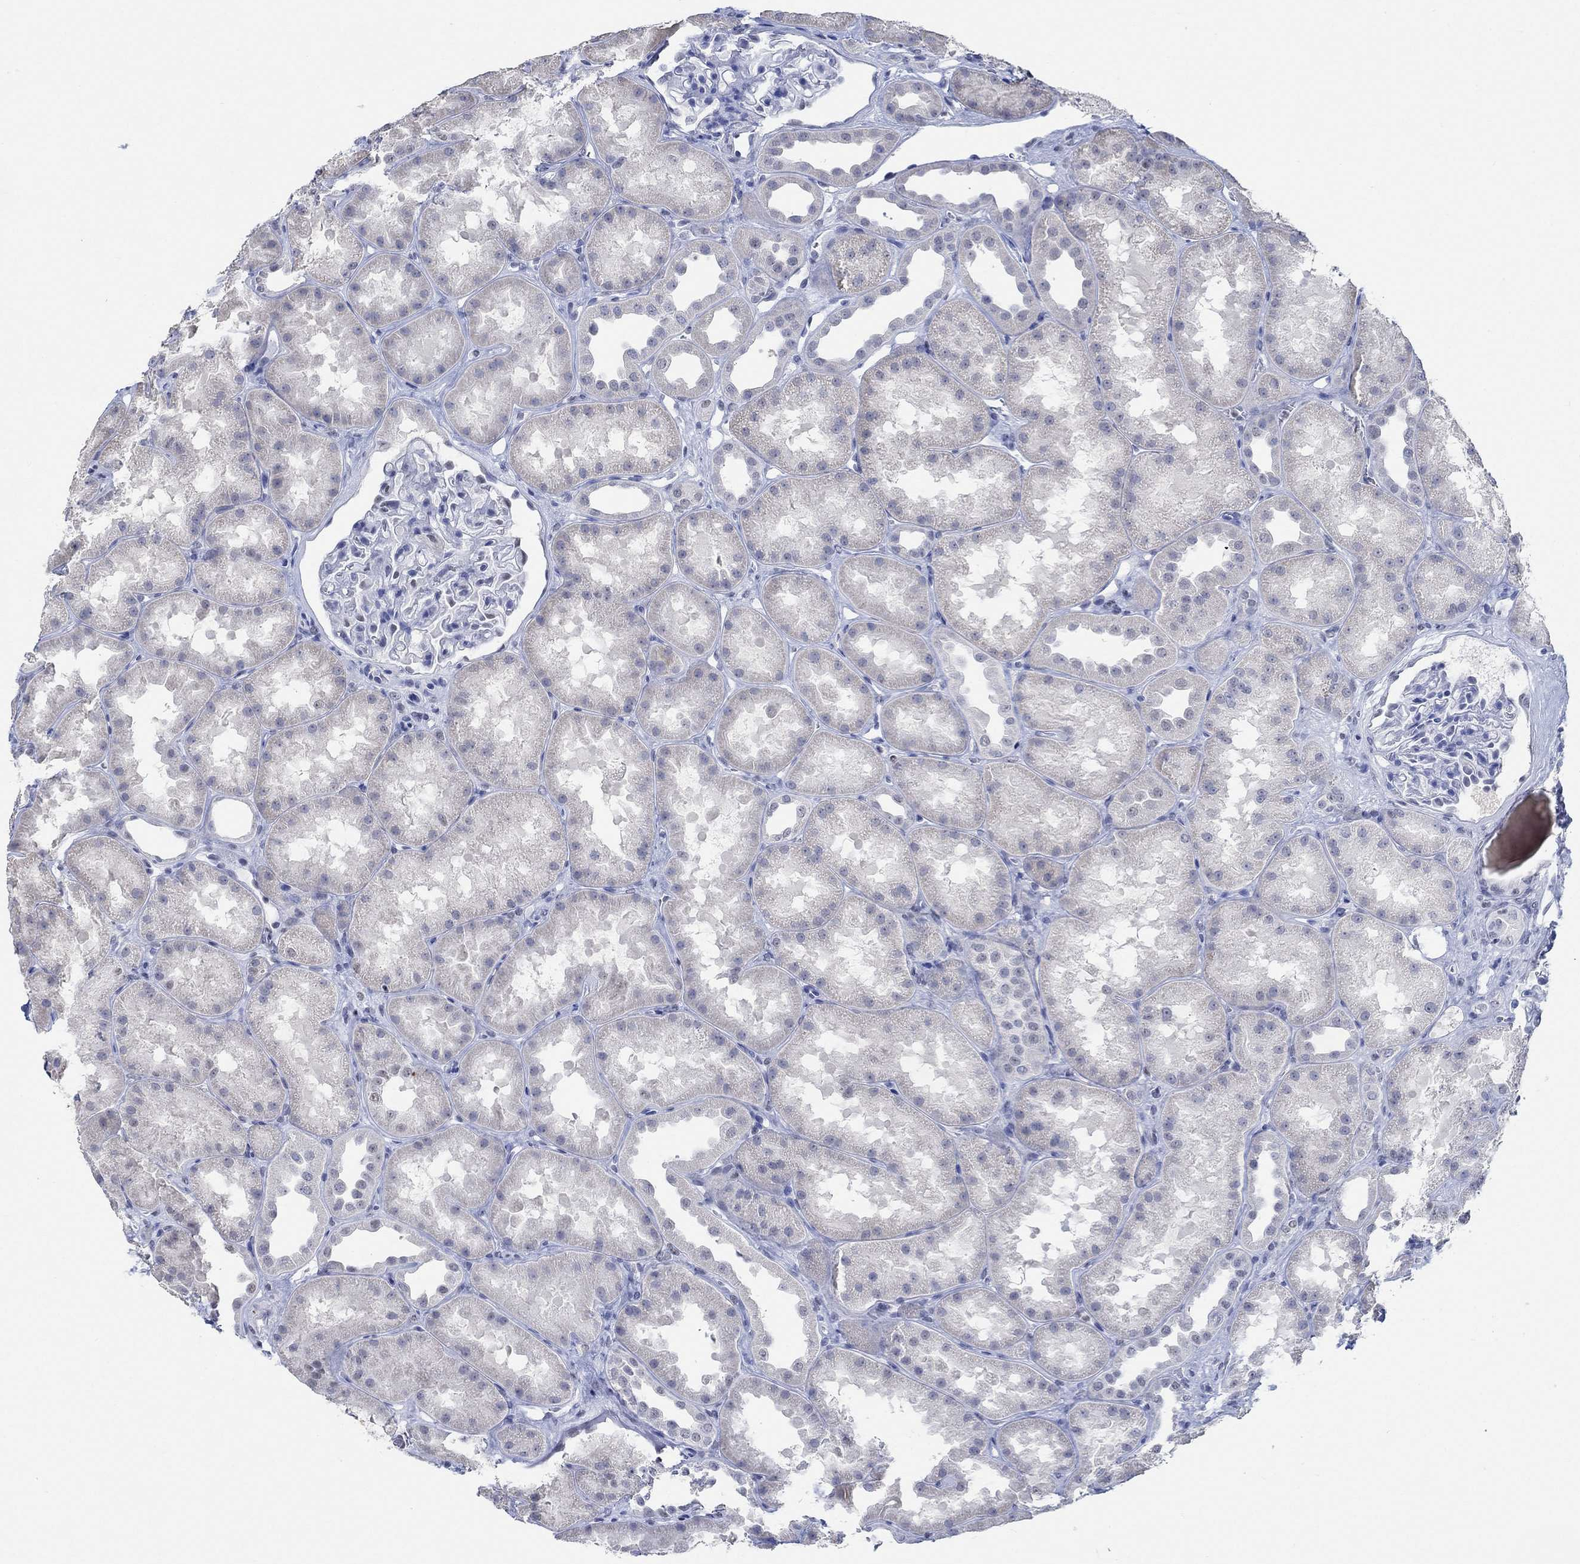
{"staining": {"intensity": "negative", "quantity": "none", "location": "none"}, "tissue": "kidney", "cell_type": "Cells in glomeruli", "image_type": "normal", "snomed": [{"axis": "morphology", "description": "Normal tissue, NOS"}, {"axis": "topography", "description": "Kidney"}], "caption": "Photomicrograph shows no significant protein positivity in cells in glomeruli of benign kidney.", "gene": "PPP1R17", "patient": {"sex": "male", "age": 61}}